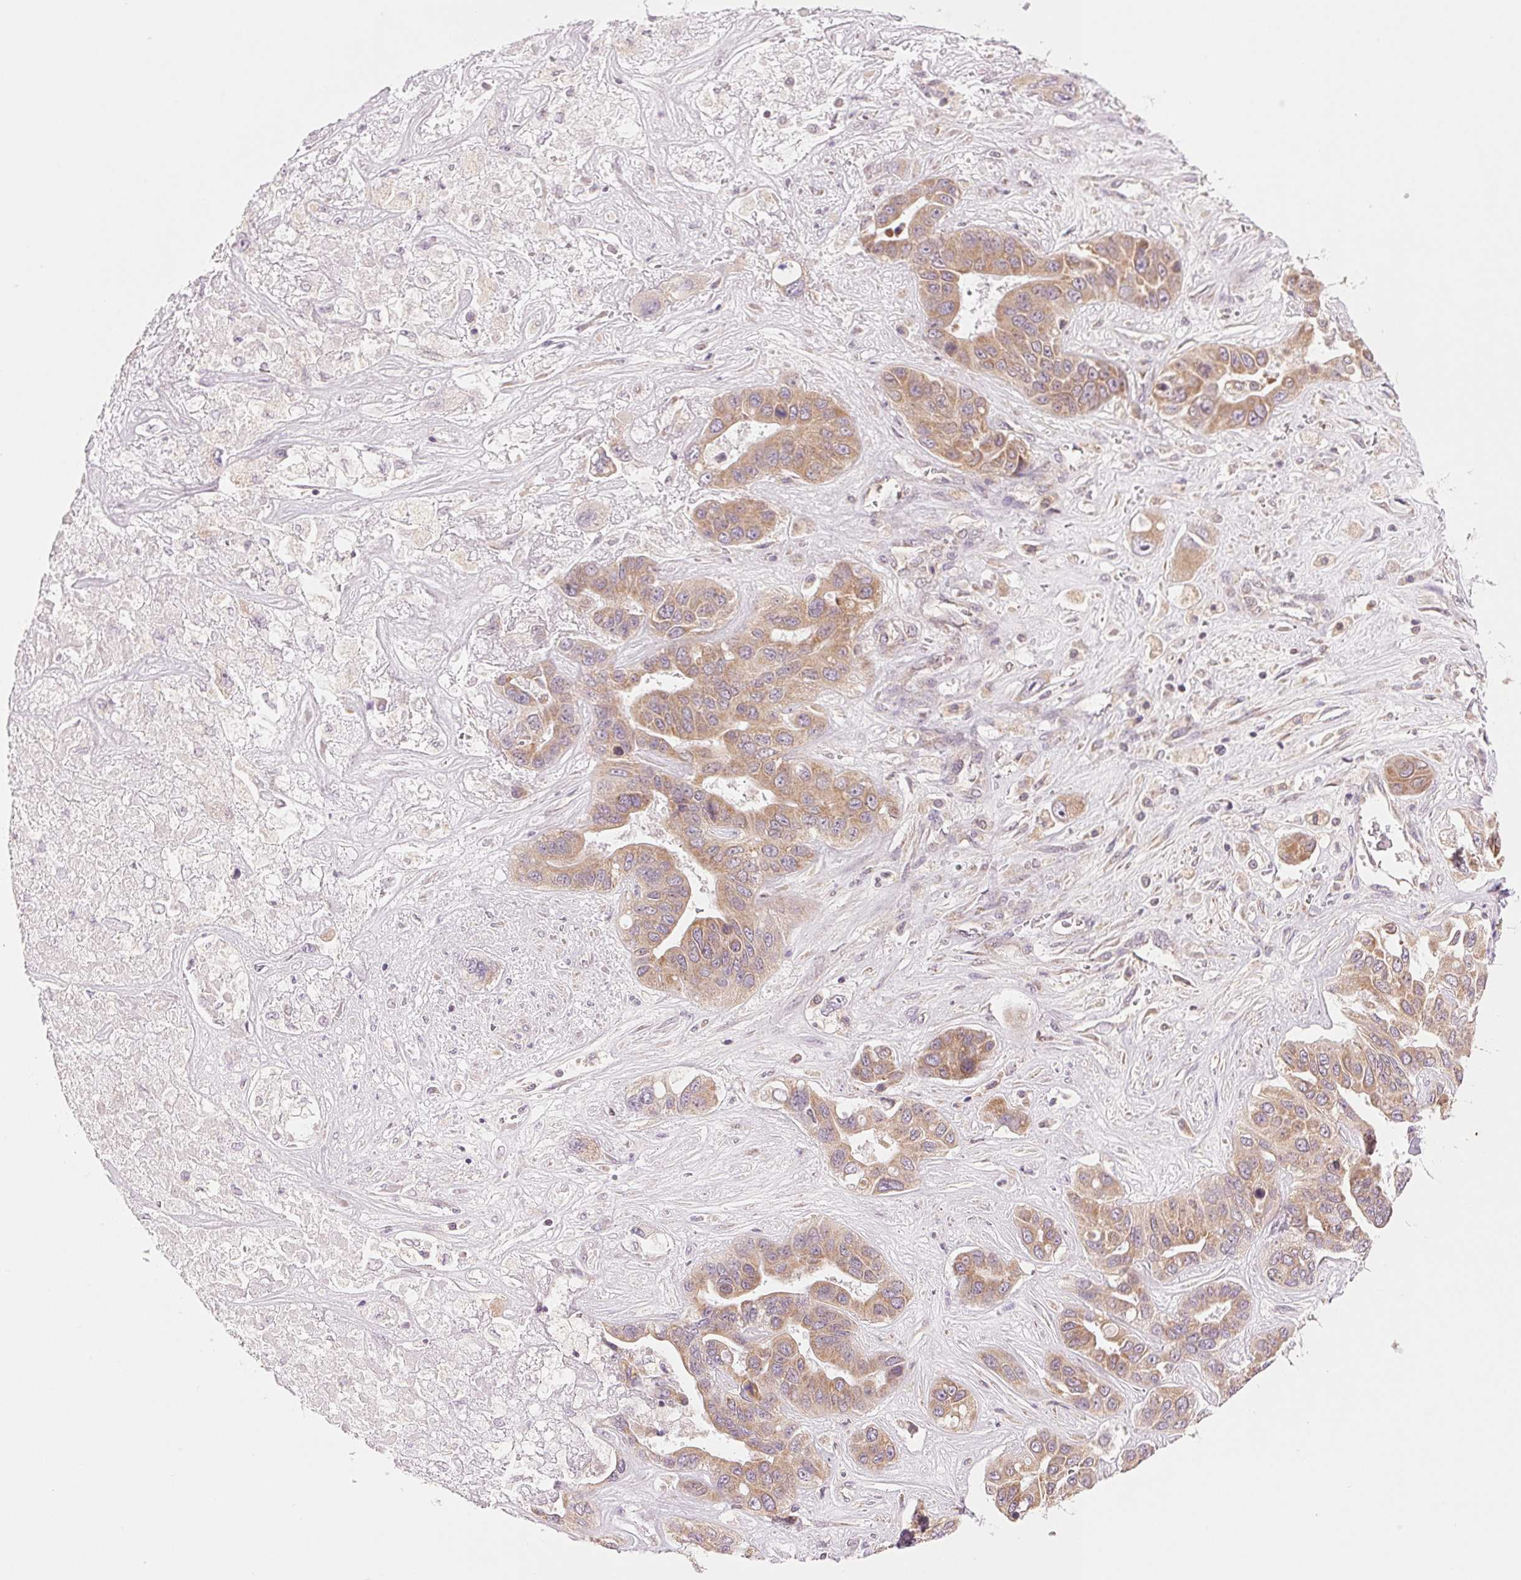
{"staining": {"intensity": "weak", "quantity": ">75%", "location": "cytoplasmic/membranous"}, "tissue": "liver cancer", "cell_type": "Tumor cells", "image_type": "cancer", "snomed": [{"axis": "morphology", "description": "Cholangiocarcinoma"}, {"axis": "topography", "description": "Liver"}], "caption": "Weak cytoplasmic/membranous positivity for a protein is identified in about >75% of tumor cells of cholangiocarcinoma (liver) using immunohistochemistry (IHC).", "gene": "TECR", "patient": {"sex": "female", "age": 52}}